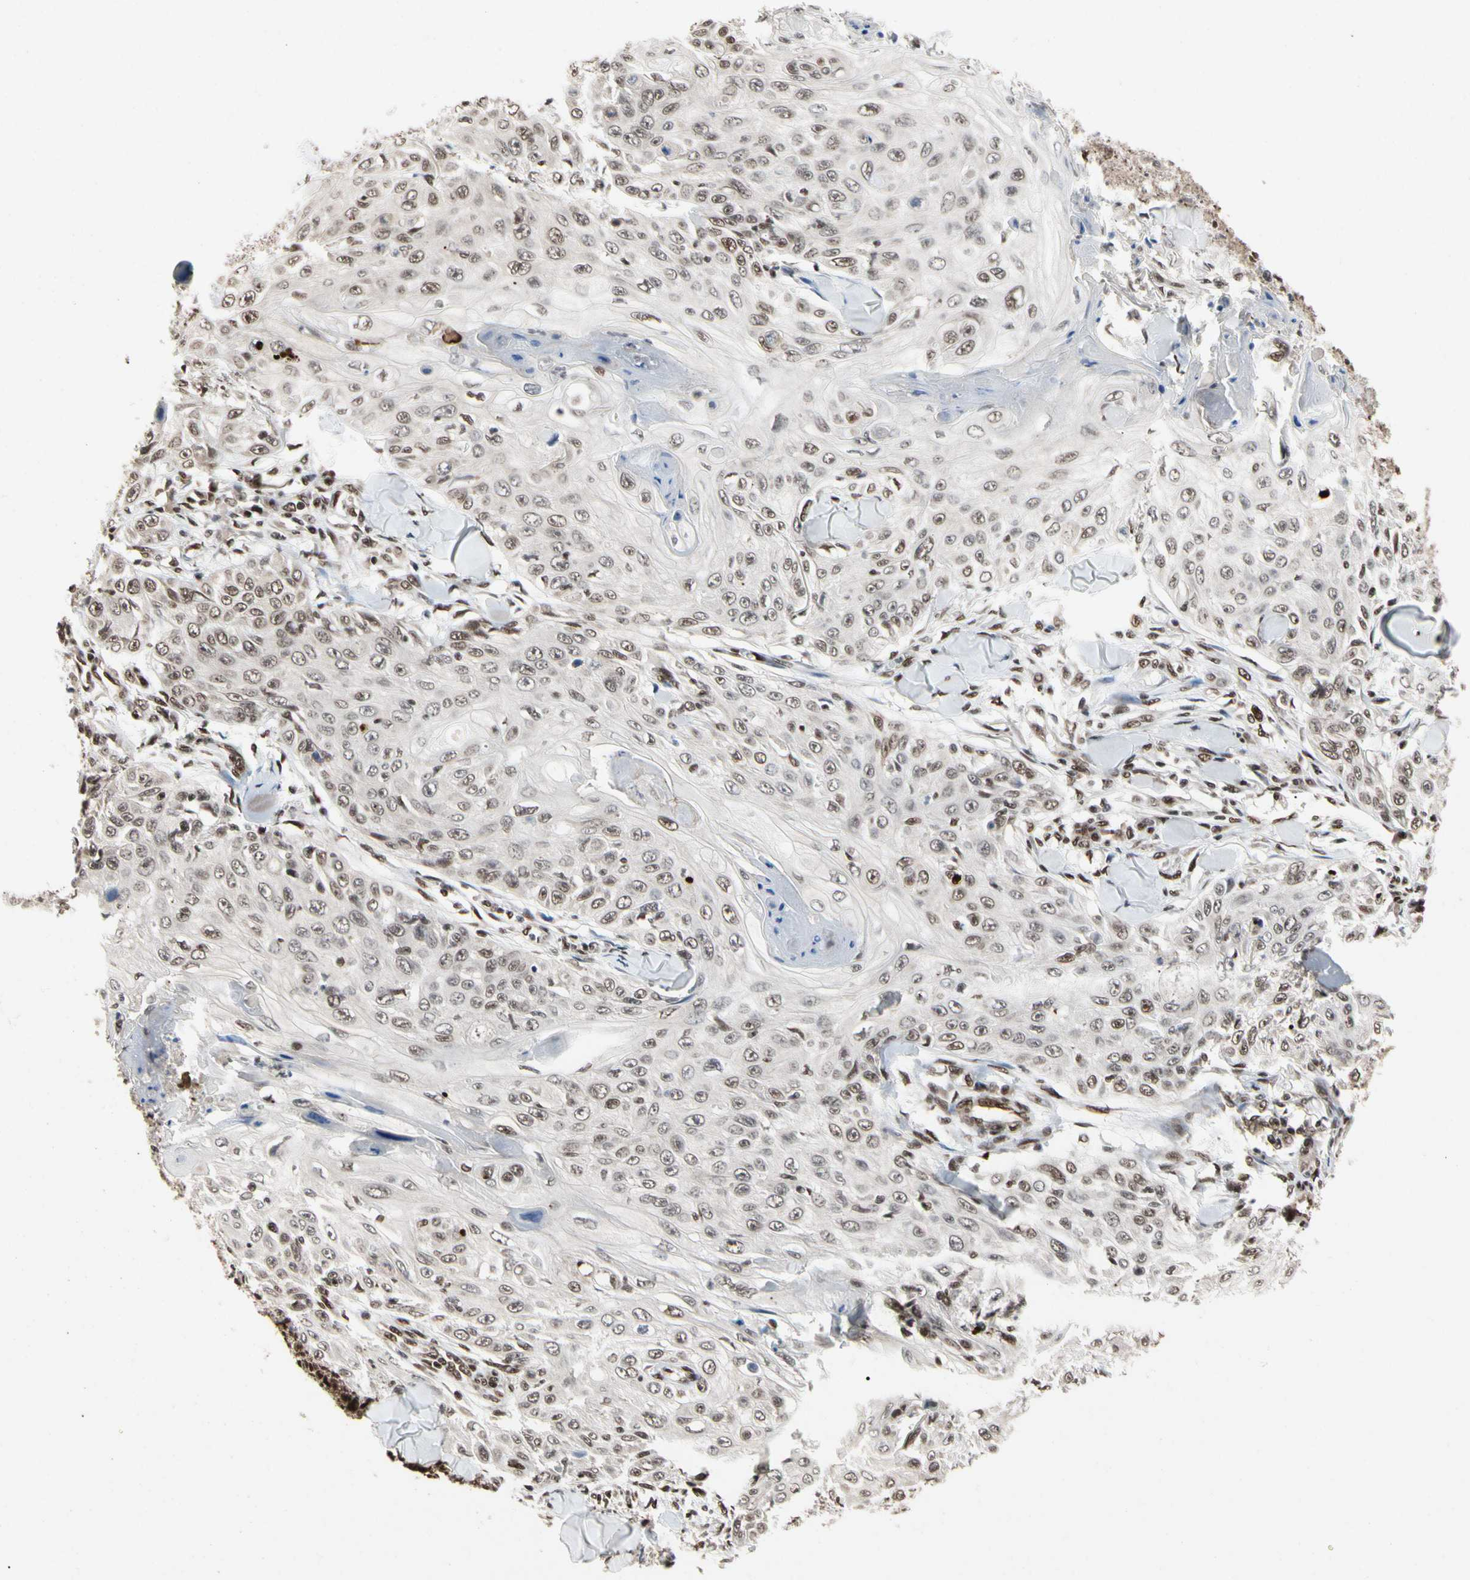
{"staining": {"intensity": "weak", "quantity": ">75%", "location": "nuclear"}, "tissue": "skin cancer", "cell_type": "Tumor cells", "image_type": "cancer", "snomed": [{"axis": "morphology", "description": "Squamous cell carcinoma, NOS"}, {"axis": "topography", "description": "Skin"}], "caption": "Human squamous cell carcinoma (skin) stained with a protein marker reveals weak staining in tumor cells.", "gene": "FAM98B", "patient": {"sex": "male", "age": 86}}